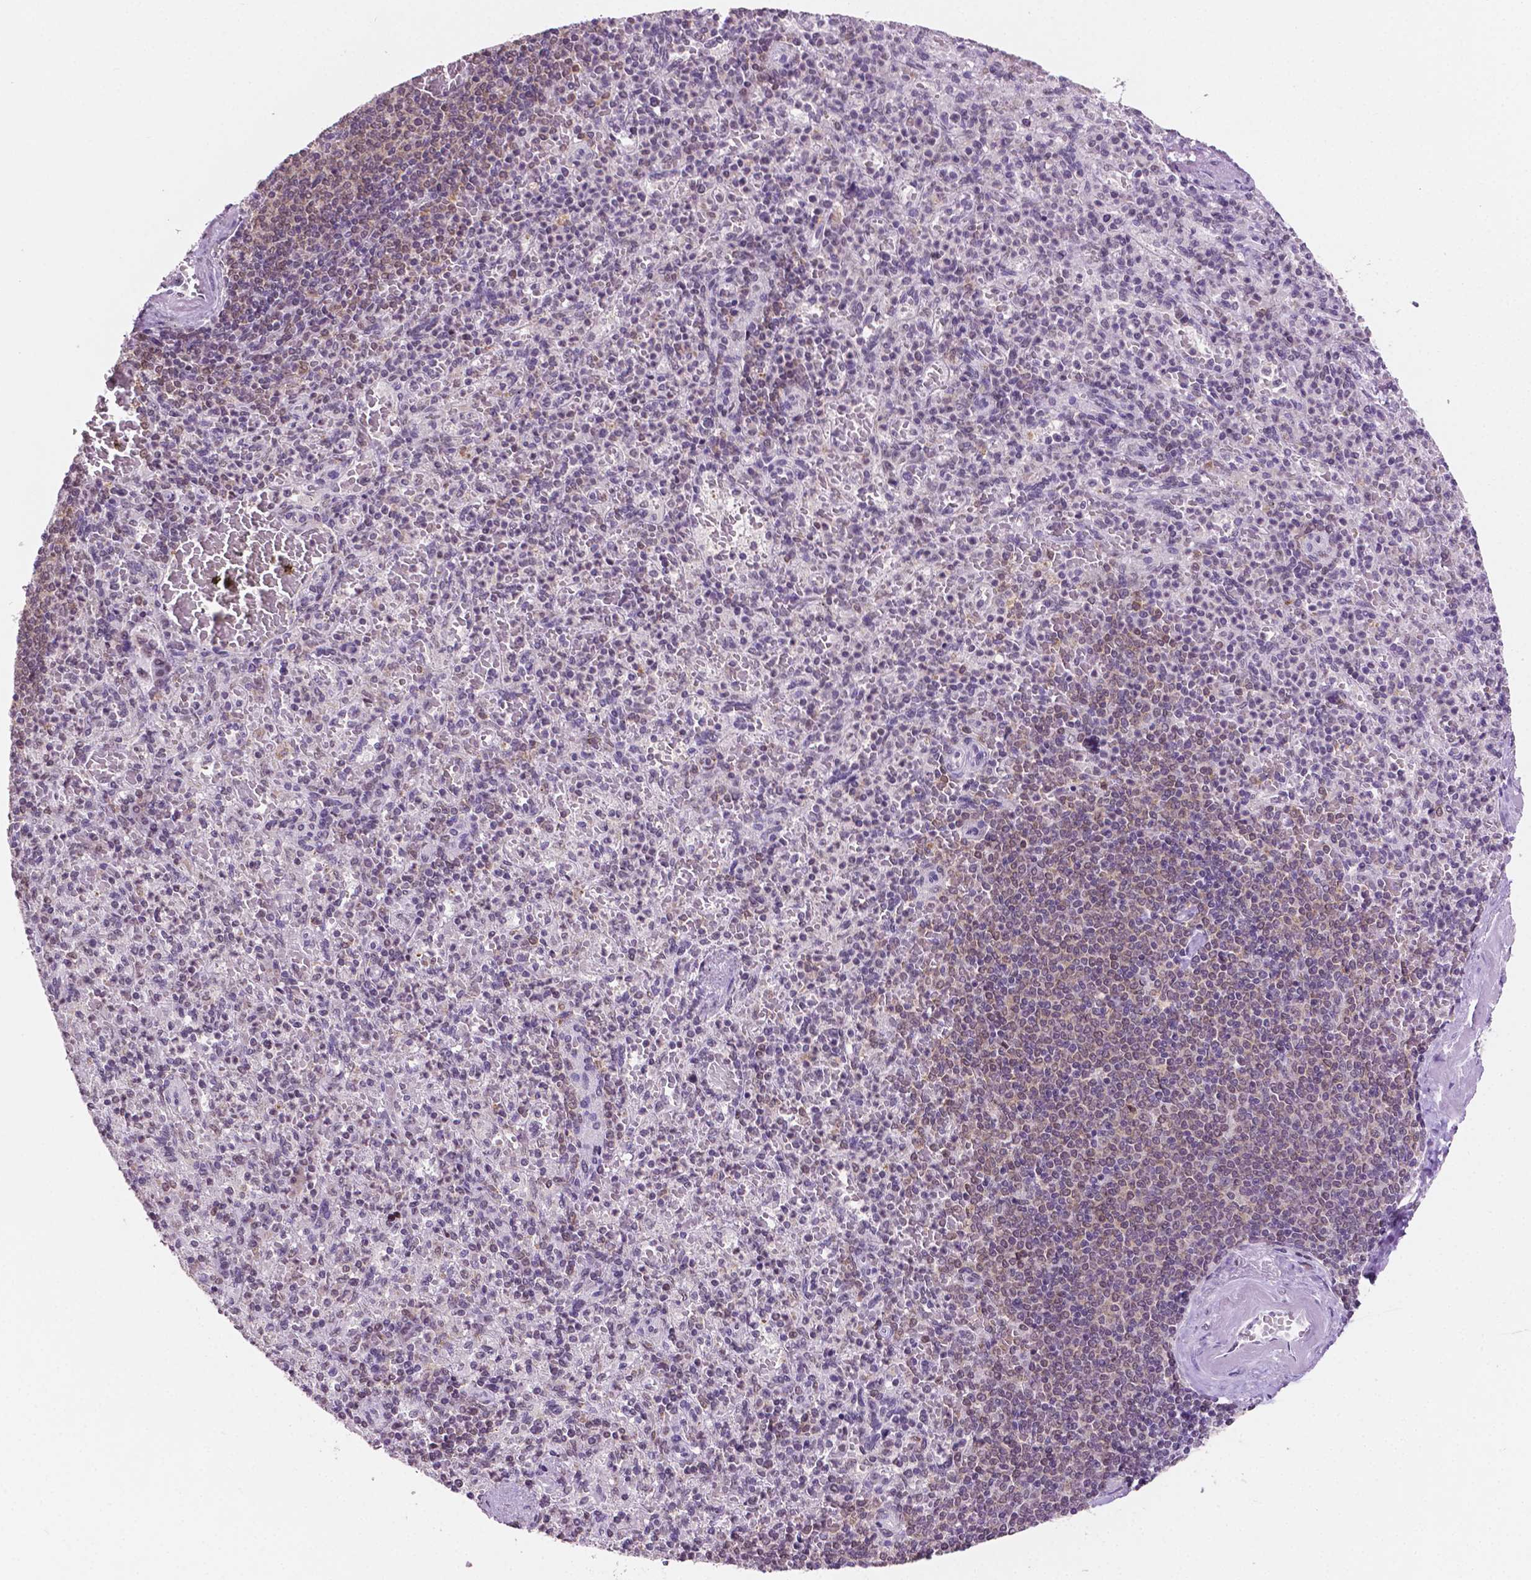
{"staining": {"intensity": "negative", "quantity": "none", "location": "none"}, "tissue": "spleen", "cell_type": "Cells in red pulp", "image_type": "normal", "snomed": [{"axis": "morphology", "description": "Normal tissue, NOS"}, {"axis": "topography", "description": "Spleen"}], "caption": "DAB immunohistochemical staining of benign spleen demonstrates no significant expression in cells in red pulp. Brightfield microscopy of immunohistochemistry (IHC) stained with DAB (3,3'-diaminobenzidine) (brown) and hematoxylin (blue), captured at high magnification.", "gene": "PTPN6", "patient": {"sex": "female", "age": 74}}